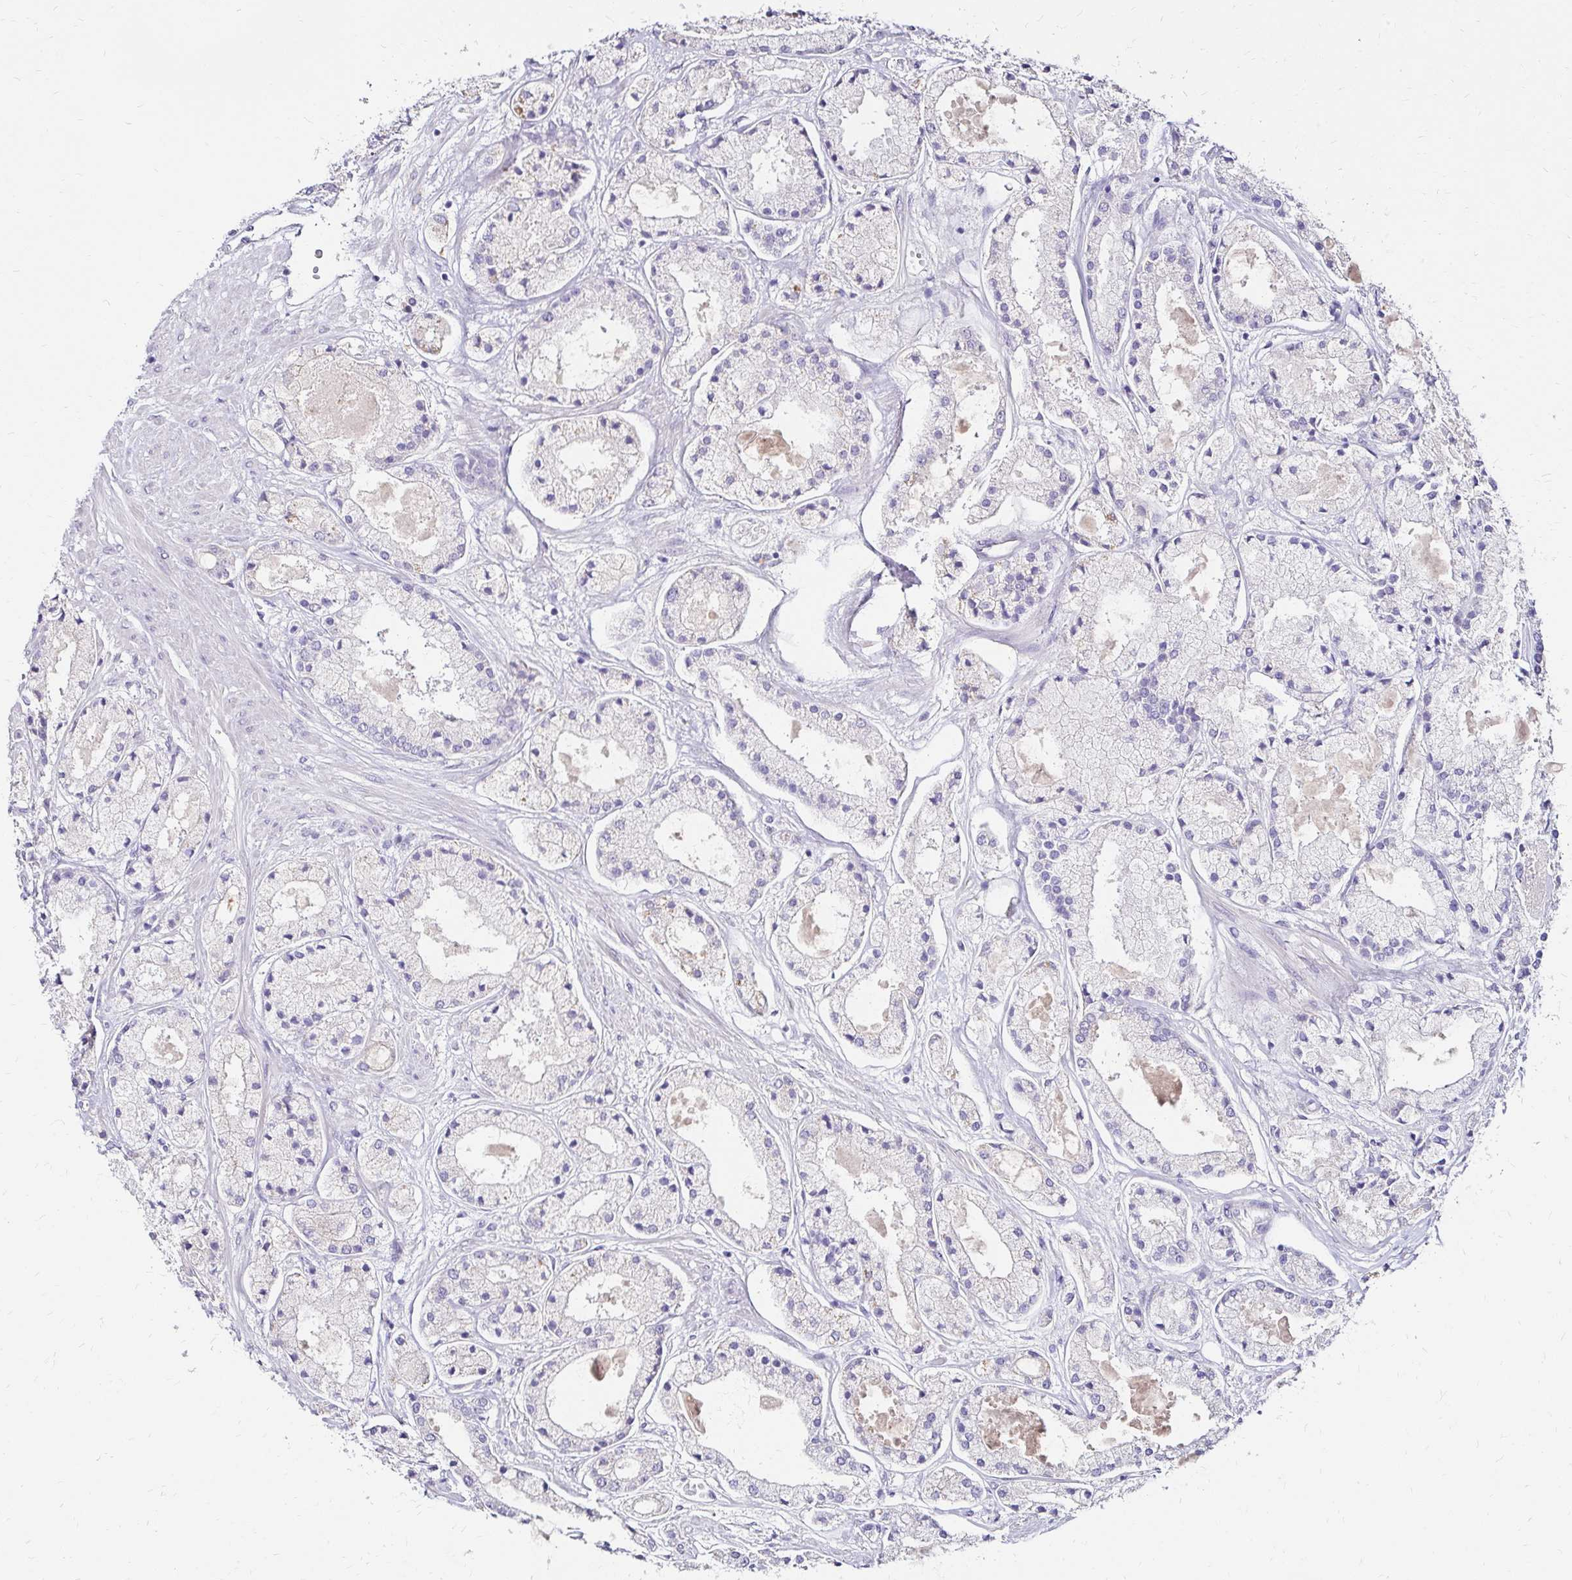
{"staining": {"intensity": "negative", "quantity": "none", "location": "none"}, "tissue": "prostate cancer", "cell_type": "Tumor cells", "image_type": "cancer", "snomed": [{"axis": "morphology", "description": "Adenocarcinoma, High grade"}, {"axis": "topography", "description": "Prostate"}], "caption": "Immunohistochemical staining of prostate cancer (high-grade adenocarcinoma) displays no significant positivity in tumor cells.", "gene": "PRIMA1", "patient": {"sex": "male", "age": 67}}